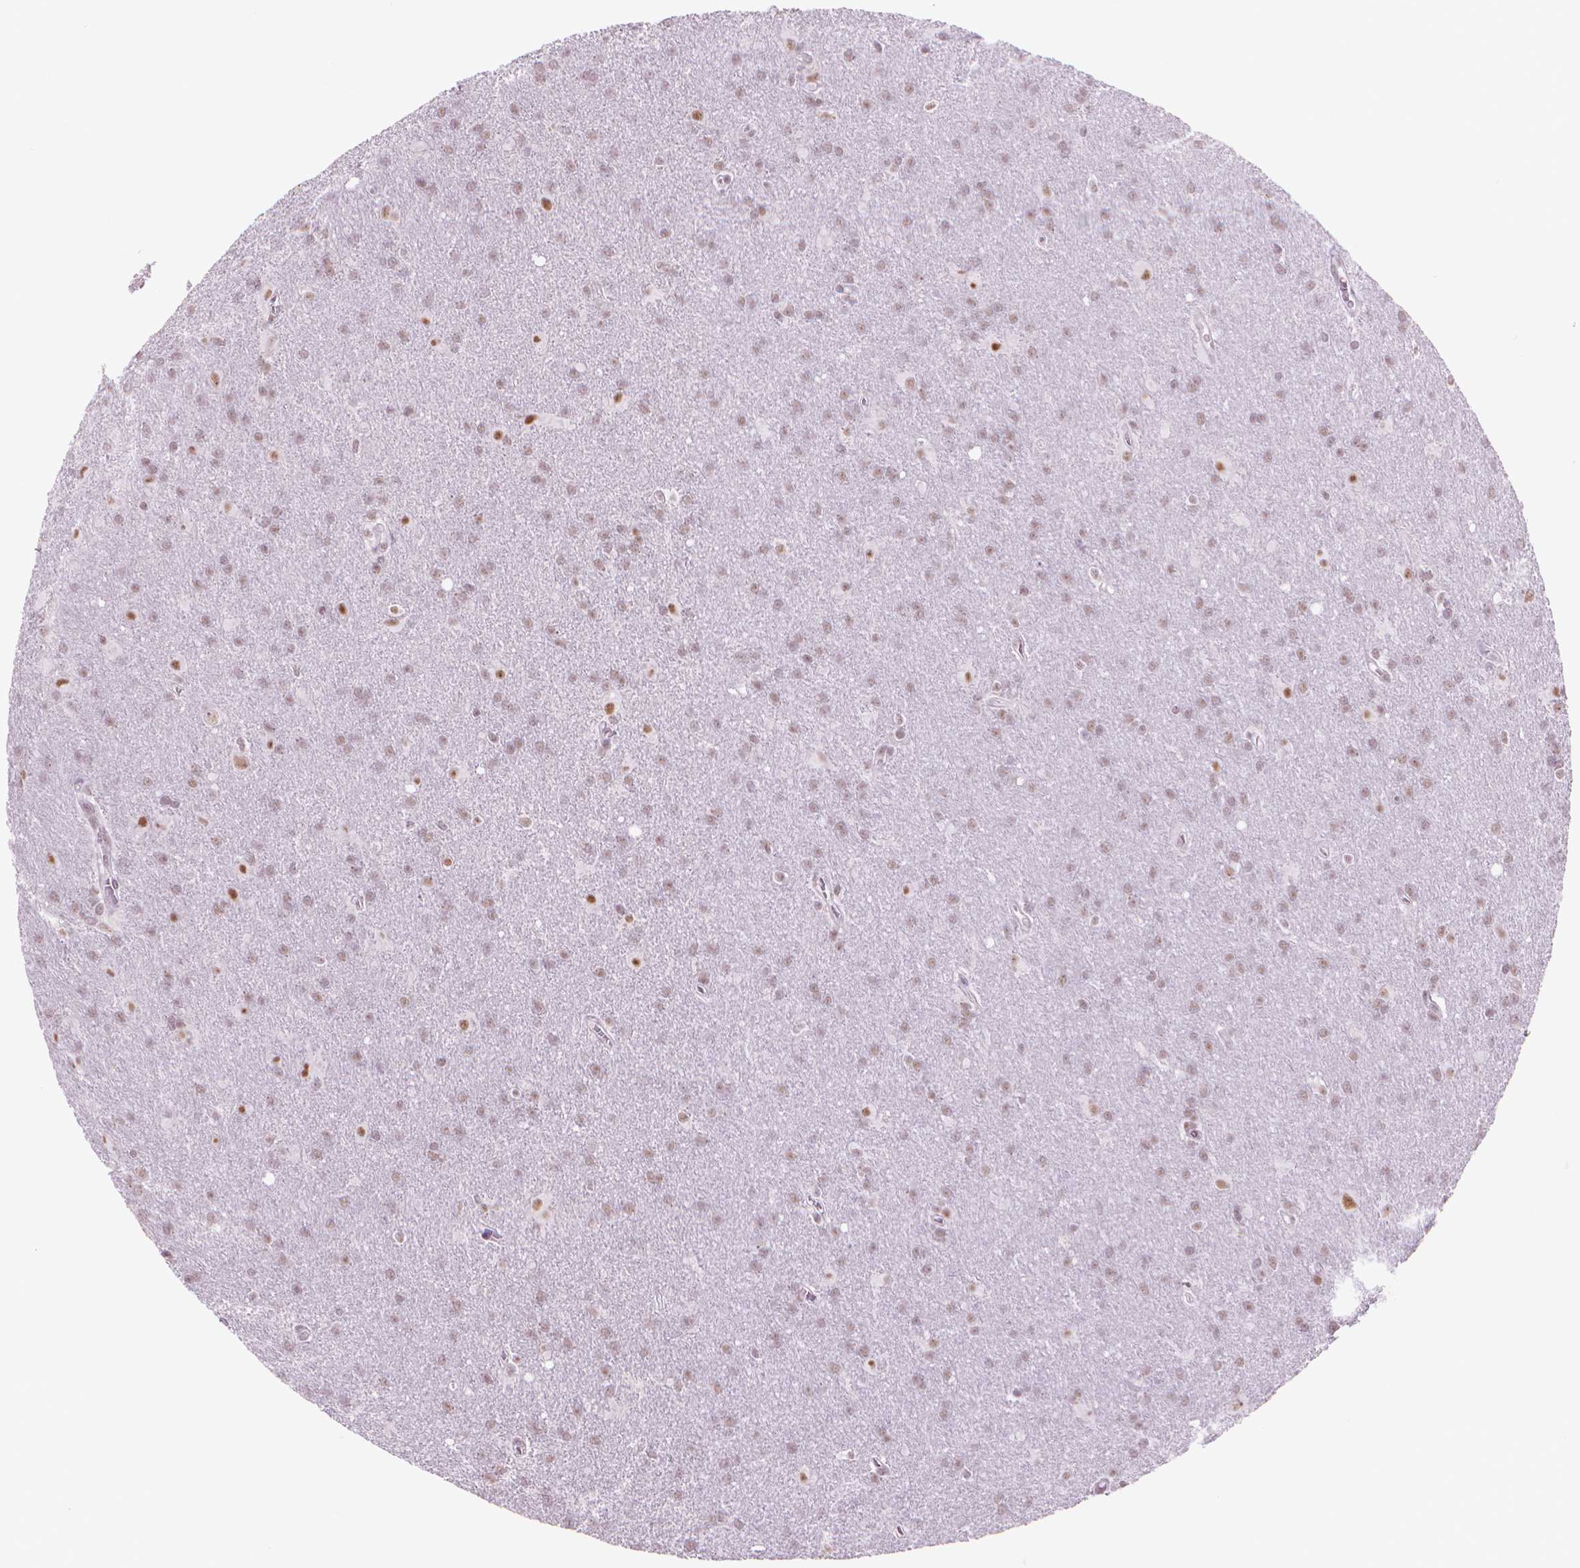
{"staining": {"intensity": "moderate", "quantity": ">75%", "location": "nuclear"}, "tissue": "glioma", "cell_type": "Tumor cells", "image_type": "cancer", "snomed": [{"axis": "morphology", "description": "Glioma, malignant, Low grade"}, {"axis": "topography", "description": "Brain"}], "caption": "A brown stain shows moderate nuclear staining of a protein in glioma tumor cells.", "gene": "POLR3D", "patient": {"sex": "male", "age": 58}}